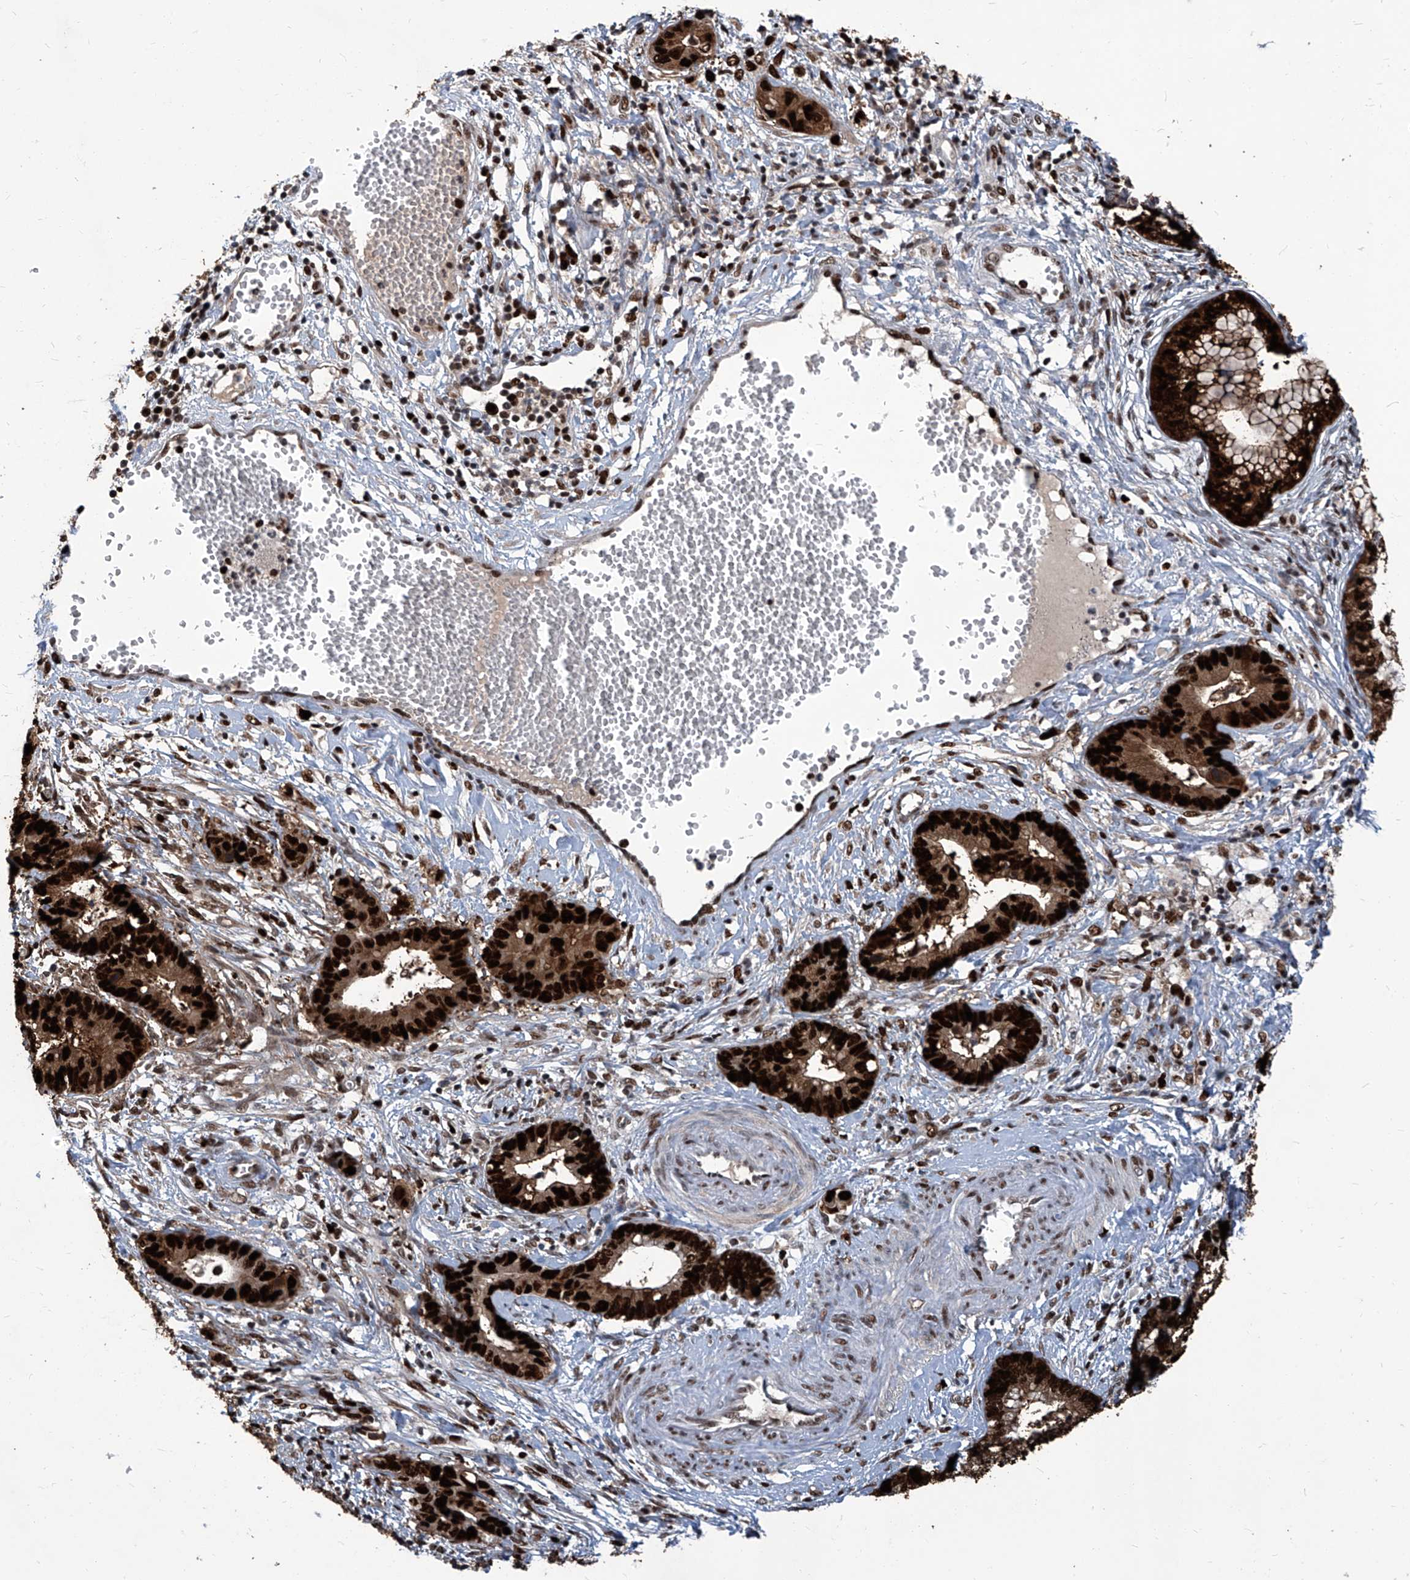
{"staining": {"intensity": "strong", "quantity": ">75%", "location": "cytoplasmic/membranous,nuclear"}, "tissue": "cervical cancer", "cell_type": "Tumor cells", "image_type": "cancer", "snomed": [{"axis": "morphology", "description": "Adenocarcinoma, NOS"}, {"axis": "topography", "description": "Cervix"}], "caption": "A high-resolution image shows immunohistochemistry staining of cervical cancer (adenocarcinoma), which demonstrates strong cytoplasmic/membranous and nuclear staining in about >75% of tumor cells. Using DAB (brown) and hematoxylin (blue) stains, captured at high magnification using brightfield microscopy.", "gene": "PCNA", "patient": {"sex": "female", "age": 44}}